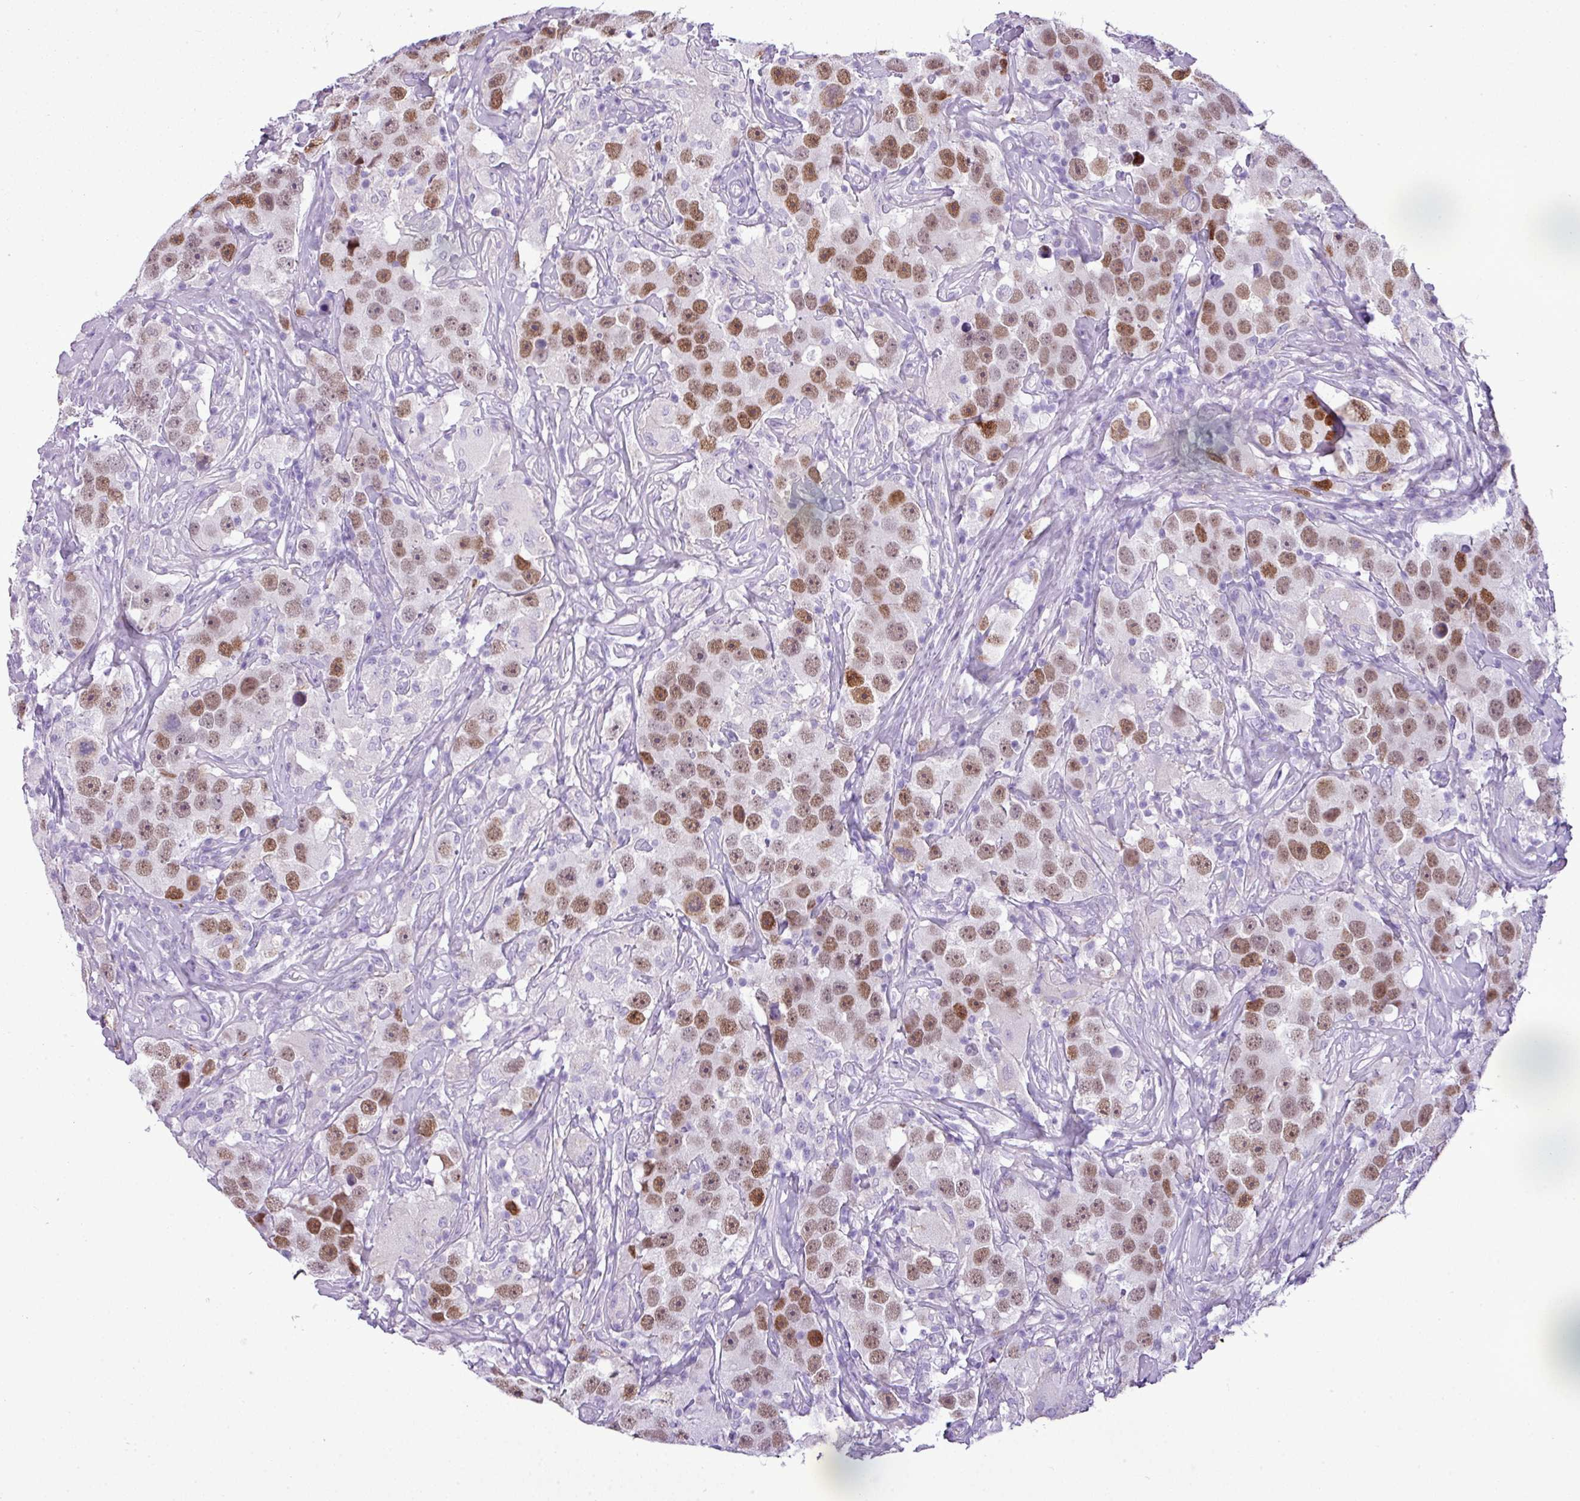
{"staining": {"intensity": "strong", "quantity": "25%-75%", "location": "nuclear"}, "tissue": "testis cancer", "cell_type": "Tumor cells", "image_type": "cancer", "snomed": [{"axis": "morphology", "description": "Seminoma, NOS"}, {"axis": "topography", "description": "Testis"}], "caption": "A high-resolution micrograph shows IHC staining of testis cancer, which demonstrates strong nuclear staining in approximately 25%-75% of tumor cells.", "gene": "RBMXL2", "patient": {"sex": "male", "age": 49}}